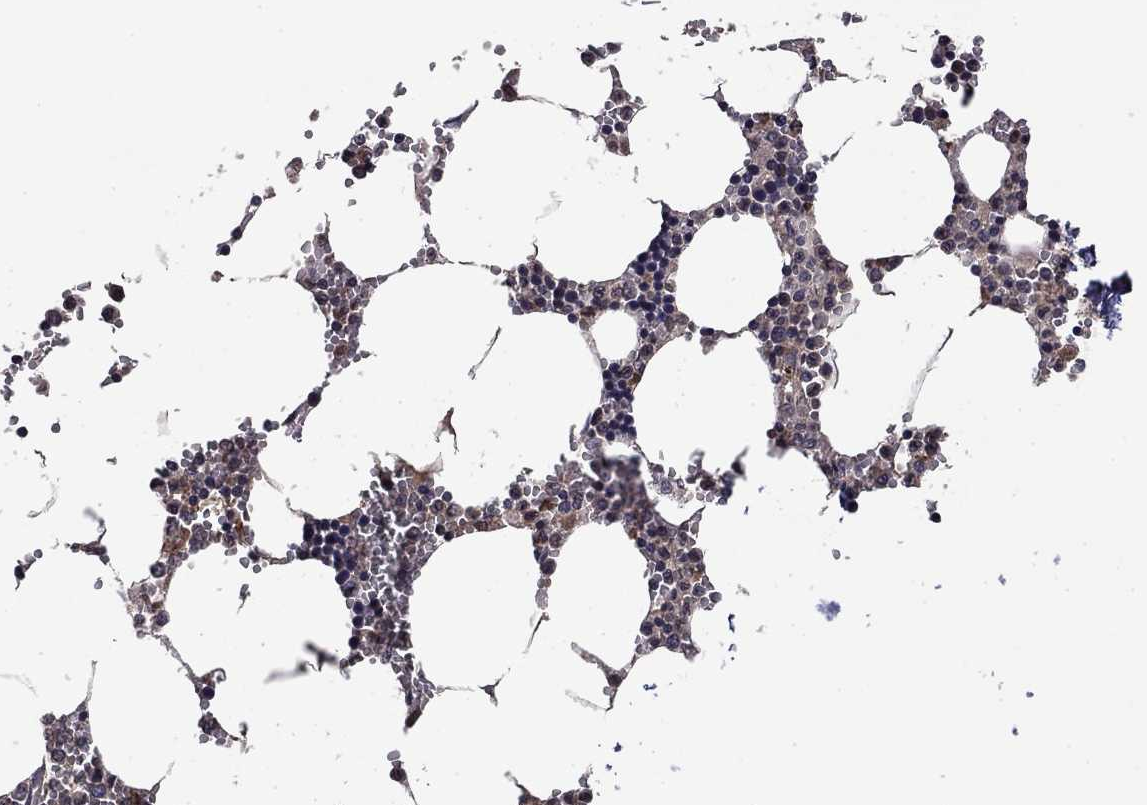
{"staining": {"intensity": "weak", "quantity": "<25%", "location": "cytoplasmic/membranous"}, "tissue": "bone marrow", "cell_type": "Hematopoietic cells", "image_type": "normal", "snomed": [{"axis": "morphology", "description": "Normal tissue, NOS"}, {"axis": "topography", "description": "Bone marrow"}], "caption": "Immunohistochemistry (IHC) photomicrograph of normal human bone marrow stained for a protein (brown), which exhibits no positivity in hematopoietic cells. (Stains: DAB immunohistochemistry (IHC) with hematoxylin counter stain, Microscopy: brightfield microscopy at high magnification).", "gene": "PROS1", "patient": {"sex": "male", "age": 54}}